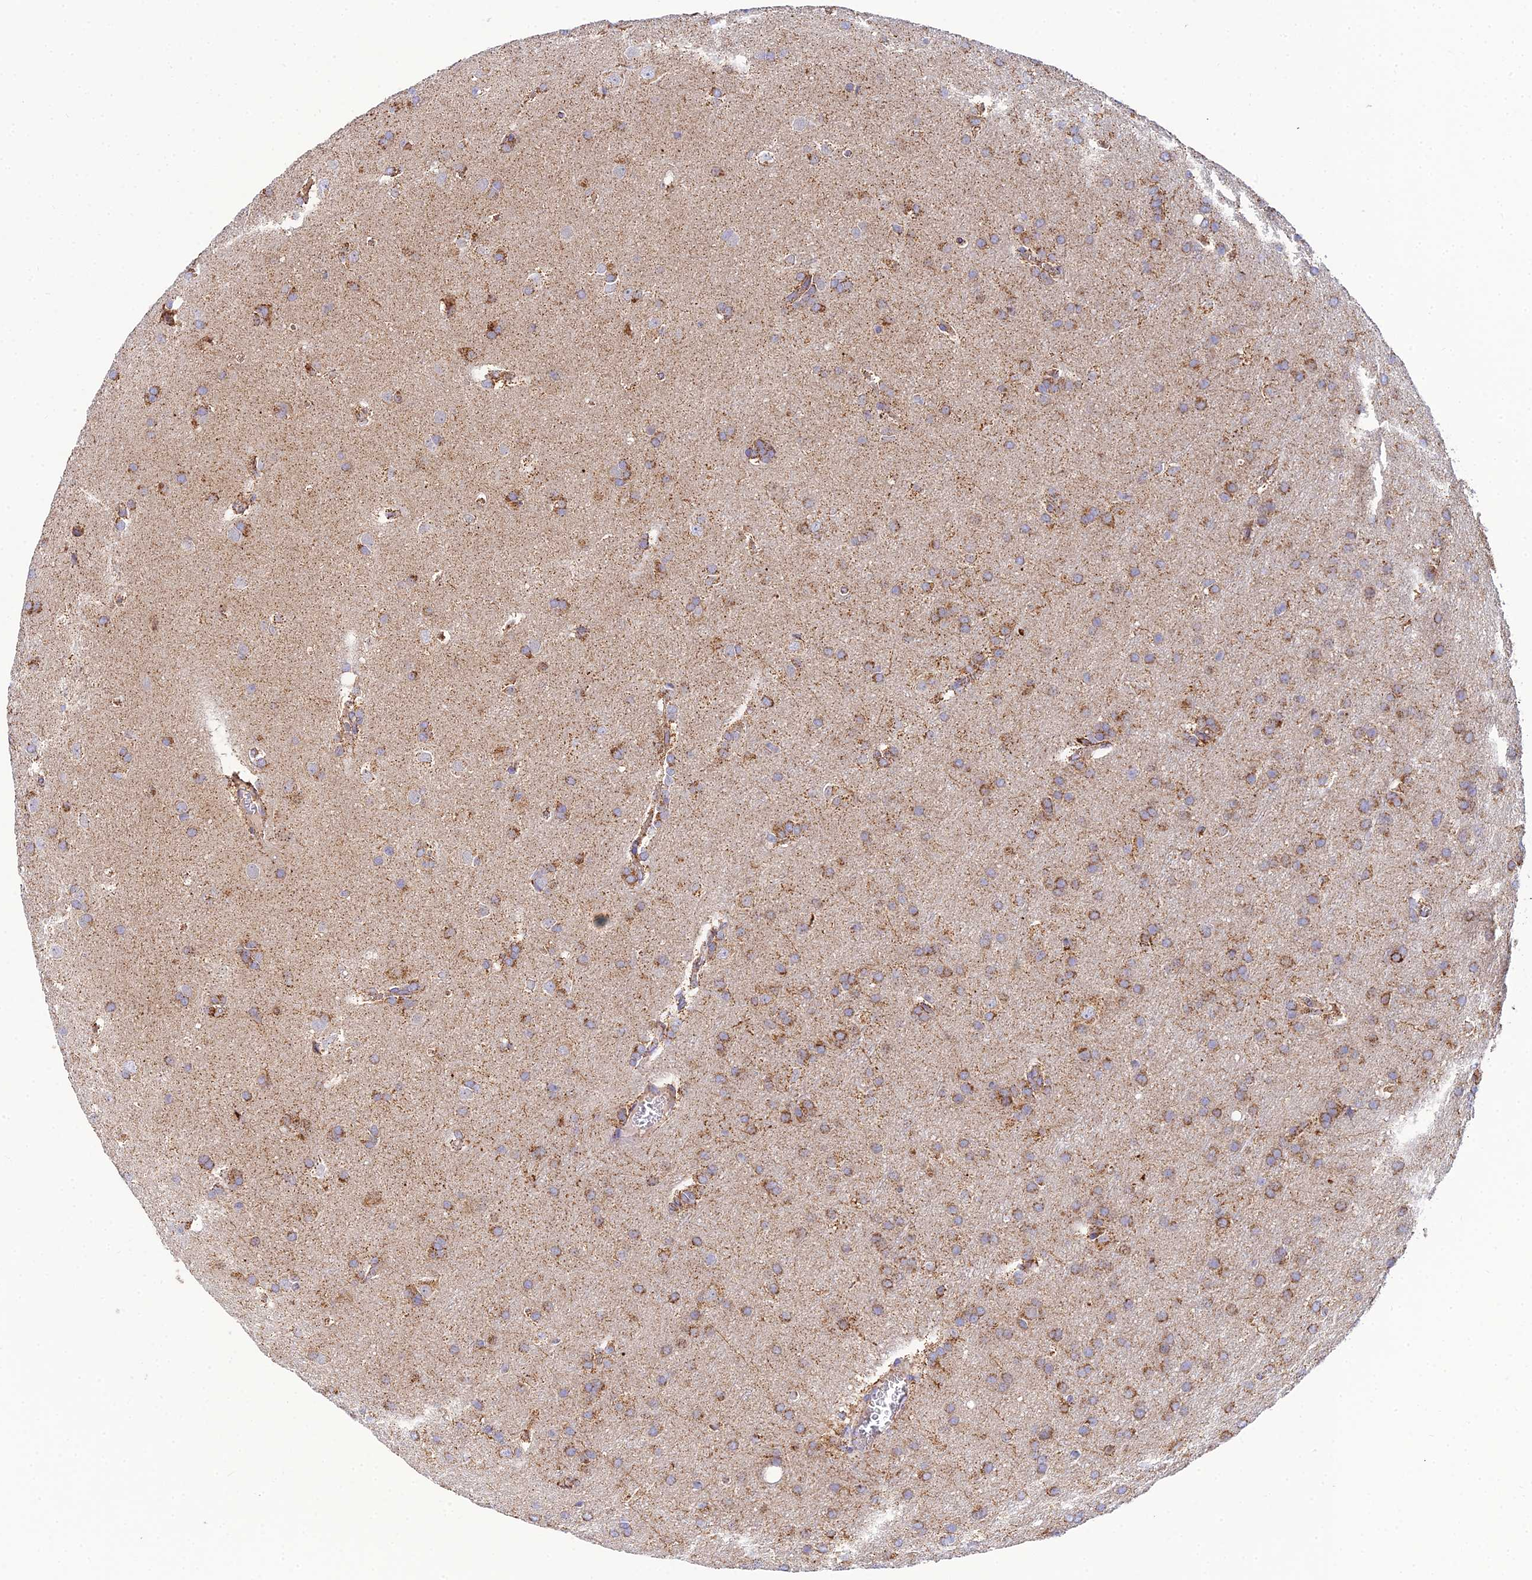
{"staining": {"intensity": "moderate", "quantity": ">75%", "location": "cytoplasmic/membranous"}, "tissue": "glioma", "cell_type": "Tumor cells", "image_type": "cancer", "snomed": [{"axis": "morphology", "description": "Glioma, malignant, Low grade"}, {"axis": "topography", "description": "Brain"}], "caption": "Protein staining of glioma tissue reveals moderate cytoplasmic/membranous positivity in approximately >75% of tumor cells.", "gene": "NIPSNAP3A", "patient": {"sex": "female", "age": 32}}